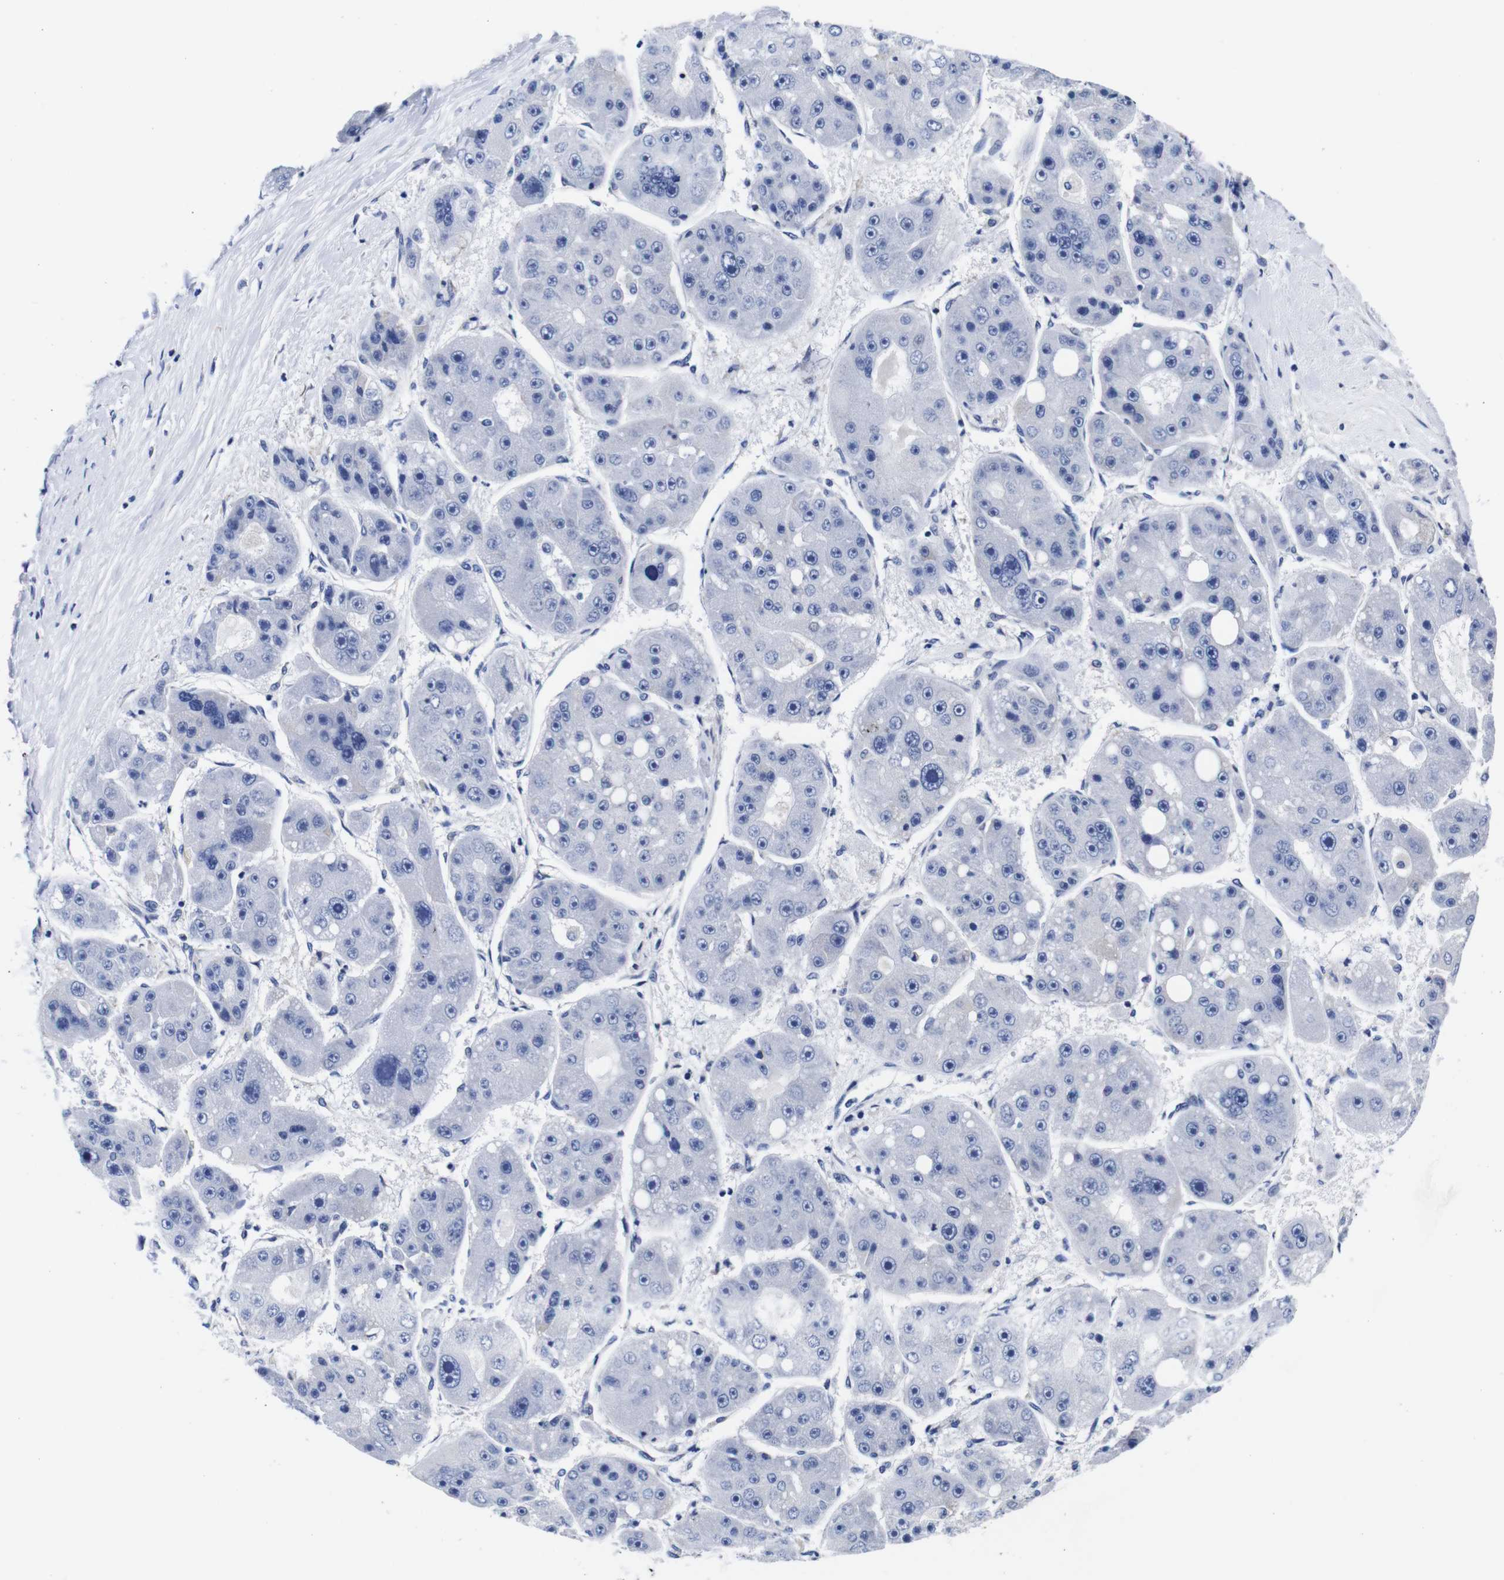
{"staining": {"intensity": "negative", "quantity": "none", "location": "none"}, "tissue": "liver cancer", "cell_type": "Tumor cells", "image_type": "cancer", "snomed": [{"axis": "morphology", "description": "Carcinoma, Hepatocellular, NOS"}, {"axis": "topography", "description": "Liver"}], "caption": "The image demonstrates no staining of tumor cells in liver cancer.", "gene": "CLEC4G", "patient": {"sex": "female", "age": 61}}